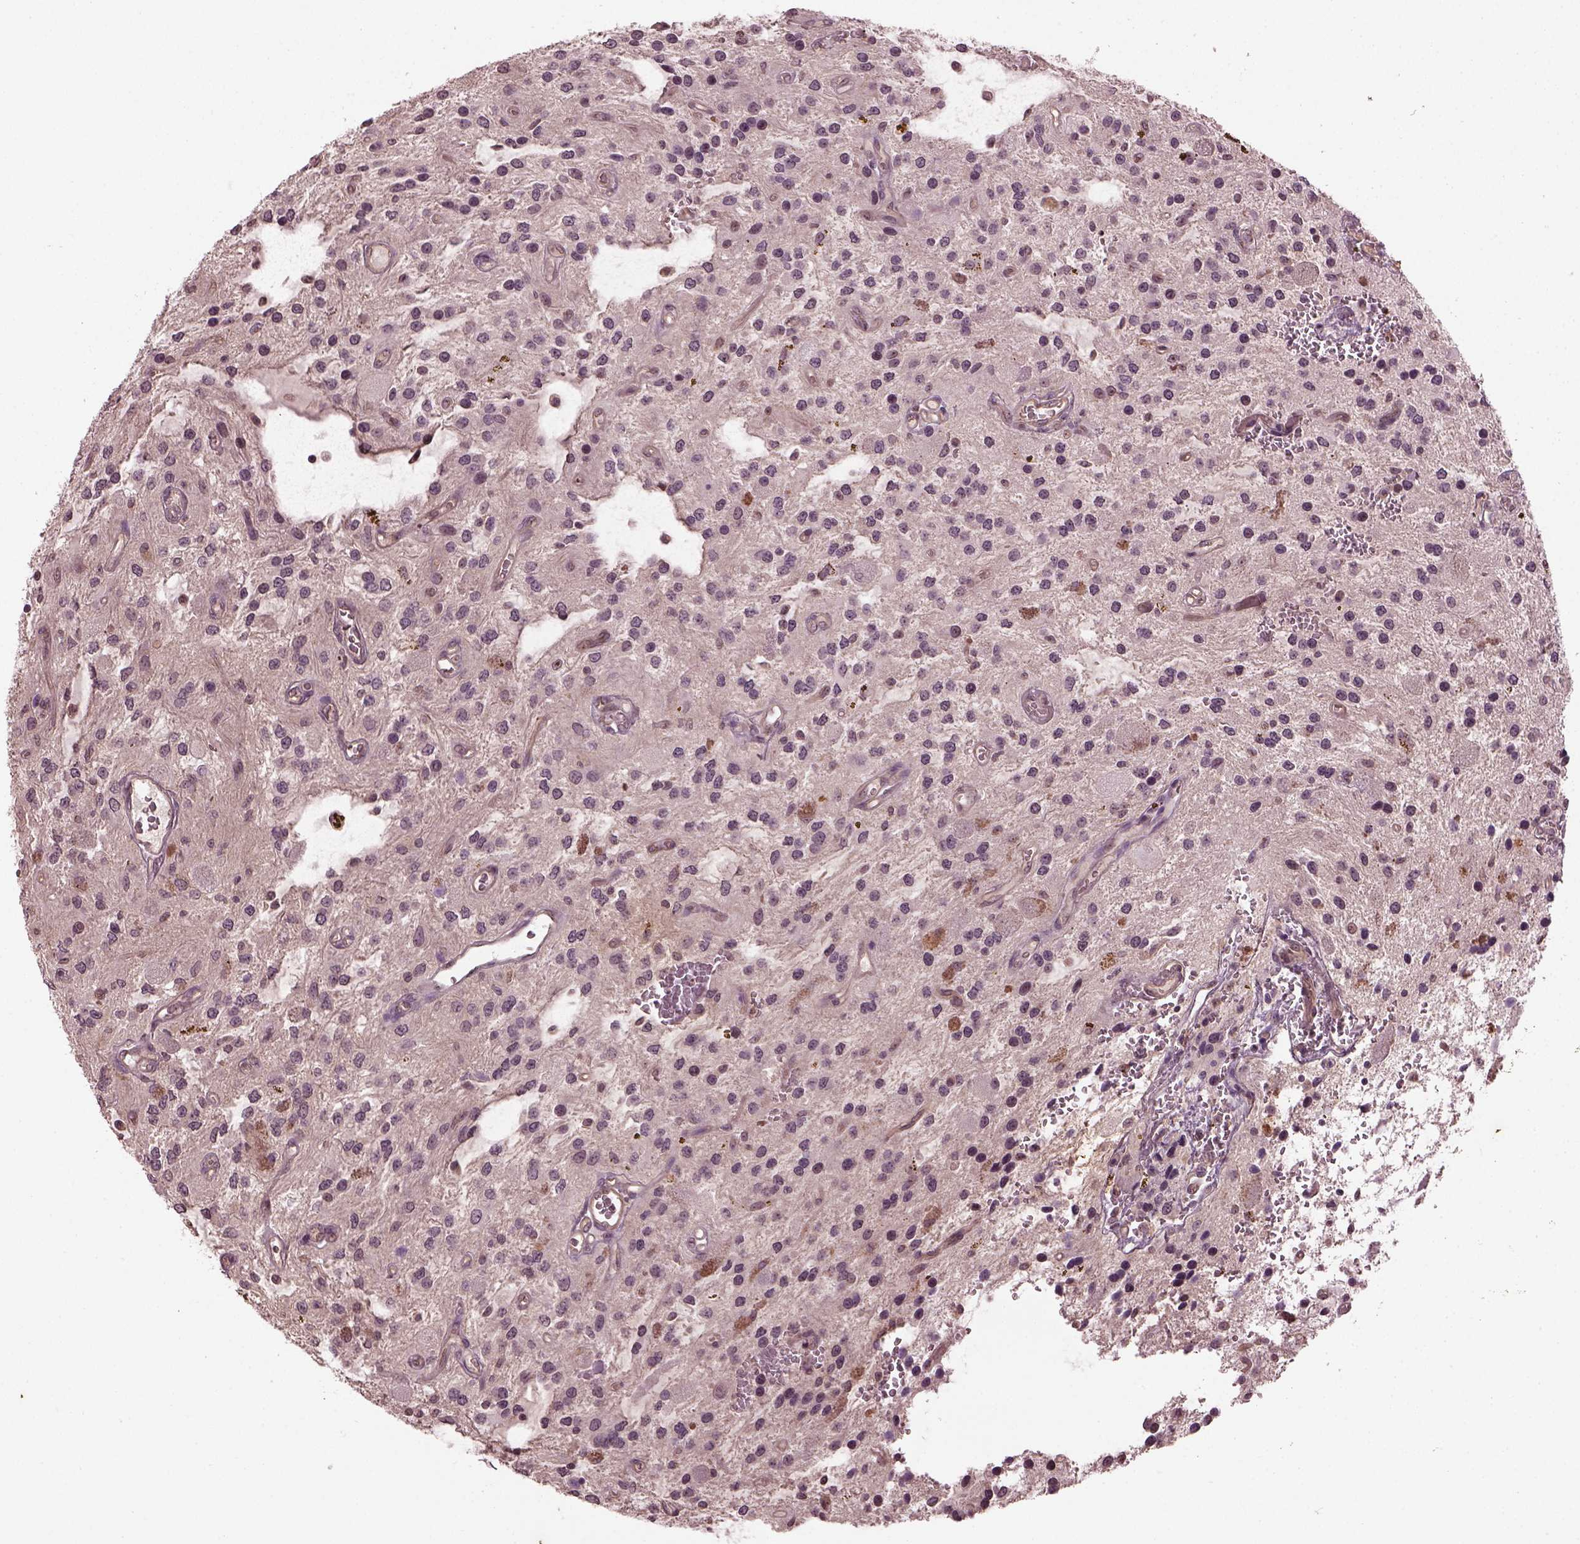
{"staining": {"intensity": "negative", "quantity": "none", "location": "none"}, "tissue": "glioma", "cell_type": "Tumor cells", "image_type": "cancer", "snomed": [{"axis": "morphology", "description": "Glioma, malignant, Low grade"}, {"axis": "topography", "description": "Cerebellum"}], "caption": "High magnification brightfield microscopy of low-grade glioma (malignant) stained with DAB (brown) and counterstained with hematoxylin (blue): tumor cells show no significant staining.", "gene": "GNRH1", "patient": {"sex": "female", "age": 14}}